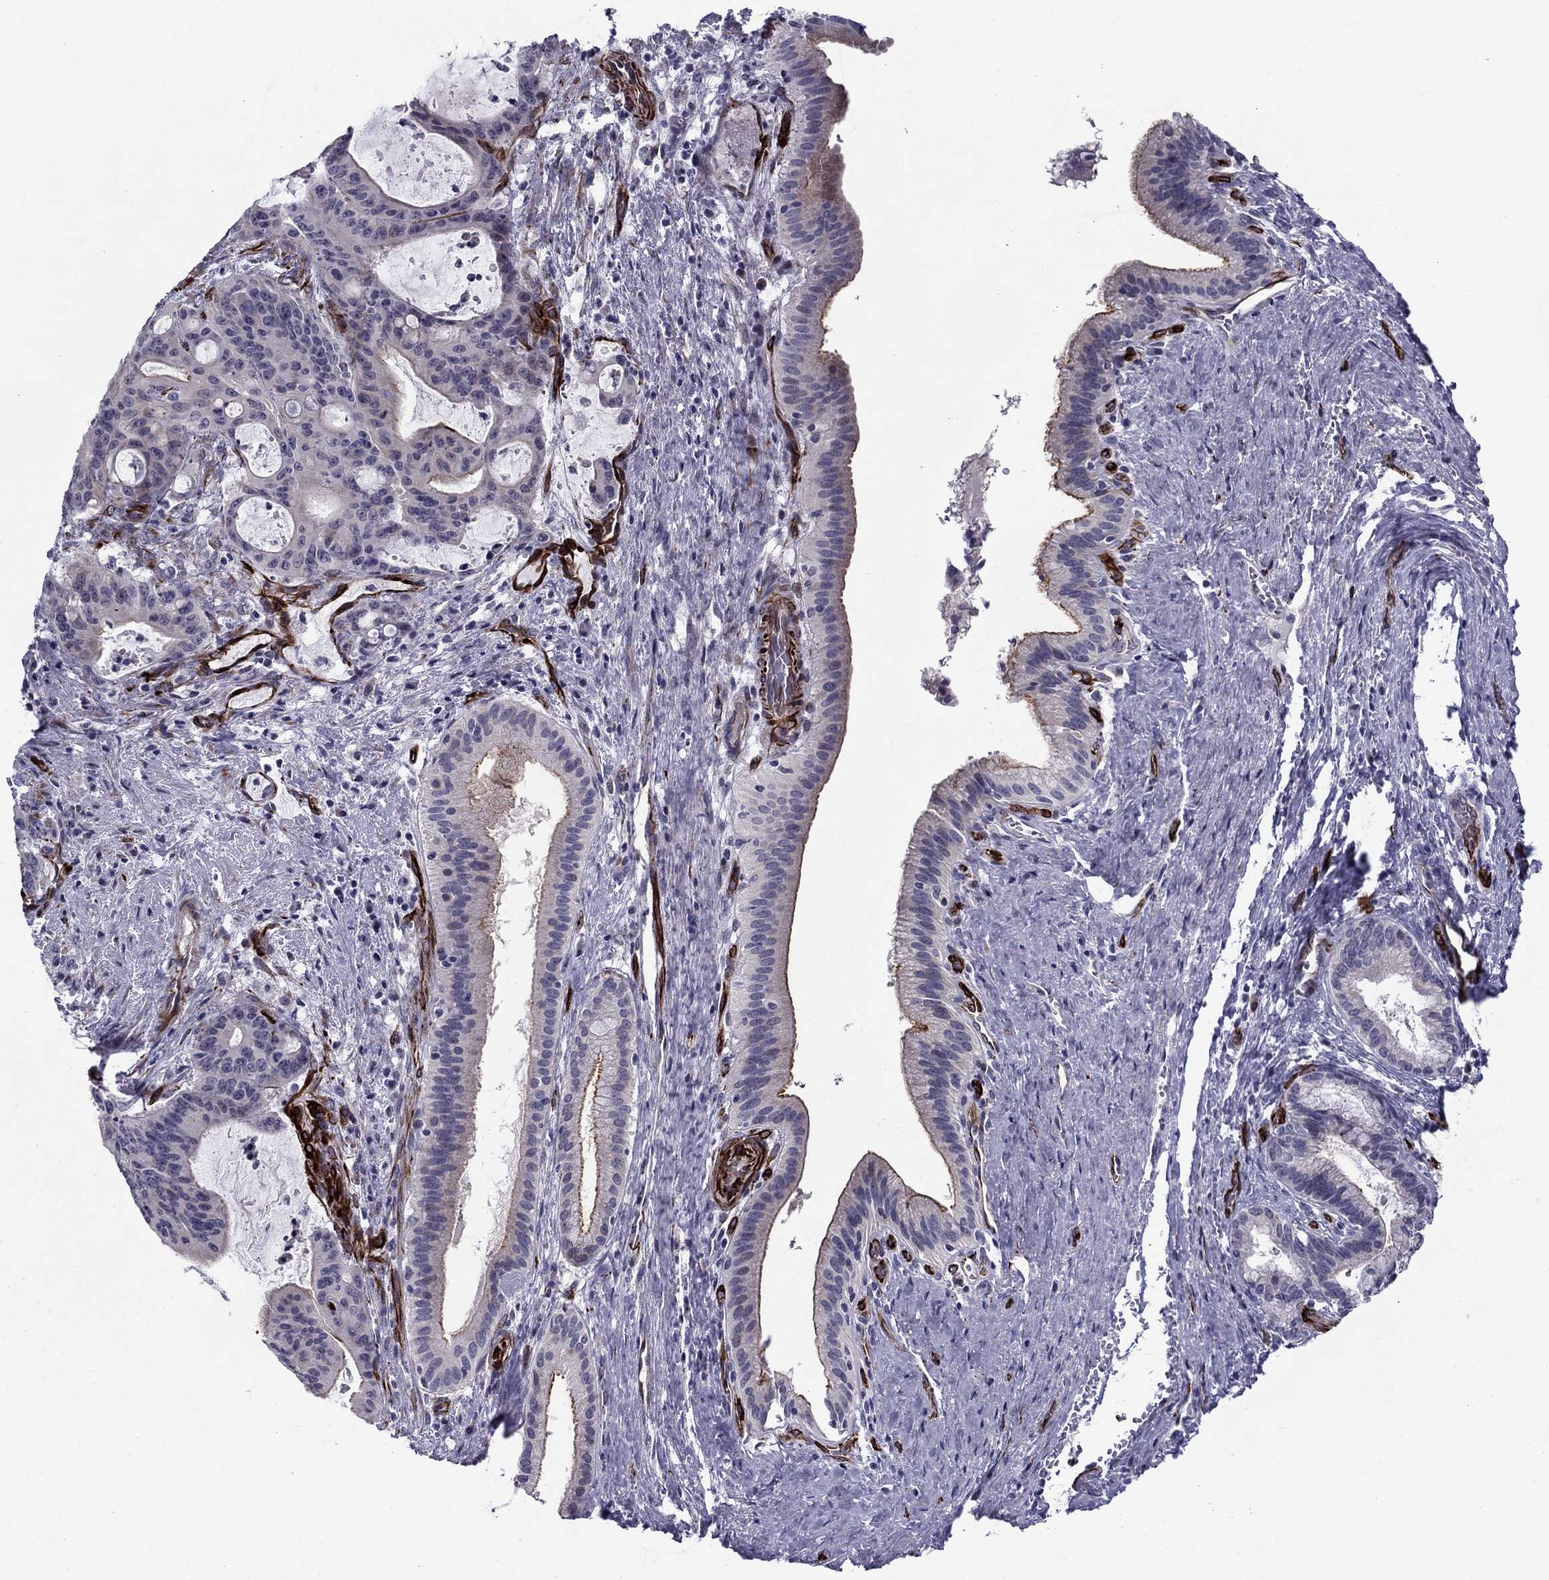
{"staining": {"intensity": "moderate", "quantity": "<25%", "location": "cytoplasmic/membranous"}, "tissue": "liver cancer", "cell_type": "Tumor cells", "image_type": "cancer", "snomed": [{"axis": "morphology", "description": "Cholangiocarcinoma"}, {"axis": "topography", "description": "Liver"}], "caption": "An immunohistochemistry (IHC) micrograph of neoplastic tissue is shown. Protein staining in brown highlights moderate cytoplasmic/membranous positivity in liver cancer (cholangiocarcinoma) within tumor cells. (IHC, brightfield microscopy, high magnification).", "gene": "ANKS4B", "patient": {"sex": "female", "age": 73}}